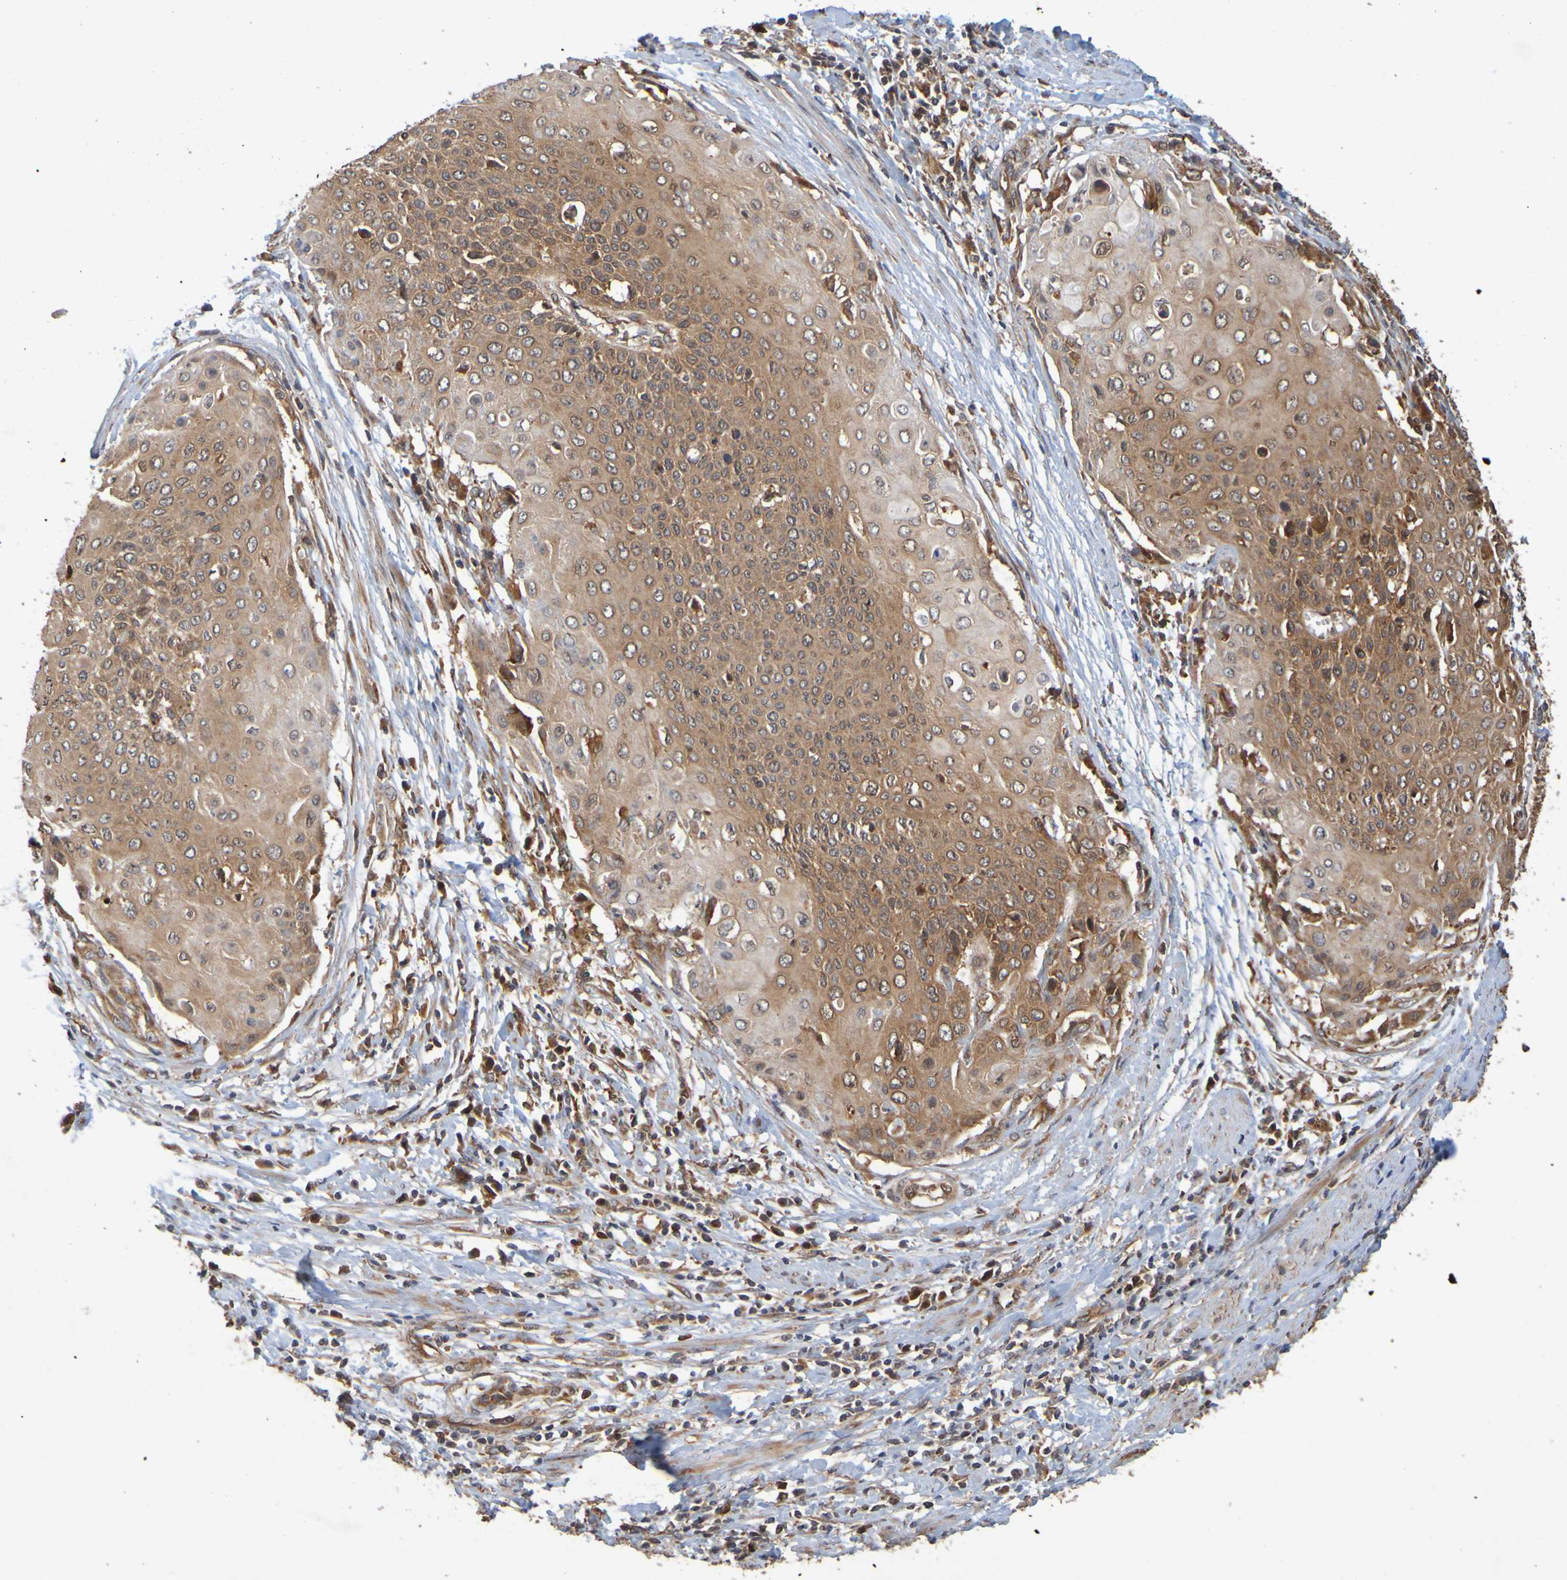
{"staining": {"intensity": "strong", "quantity": ">75%", "location": "cytoplasmic/membranous"}, "tissue": "cervical cancer", "cell_type": "Tumor cells", "image_type": "cancer", "snomed": [{"axis": "morphology", "description": "Squamous cell carcinoma, NOS"}, {"axis": "topography", "description": "Cervix"}], "caption": "An image of cervical cancer (squamous cell carcinoma) stained for a protein reveals strong cytoplasmic/membranous brown staining in tumor cells.", "gene": "OCRL", "patient": {"sex": "female", "age": 39}}